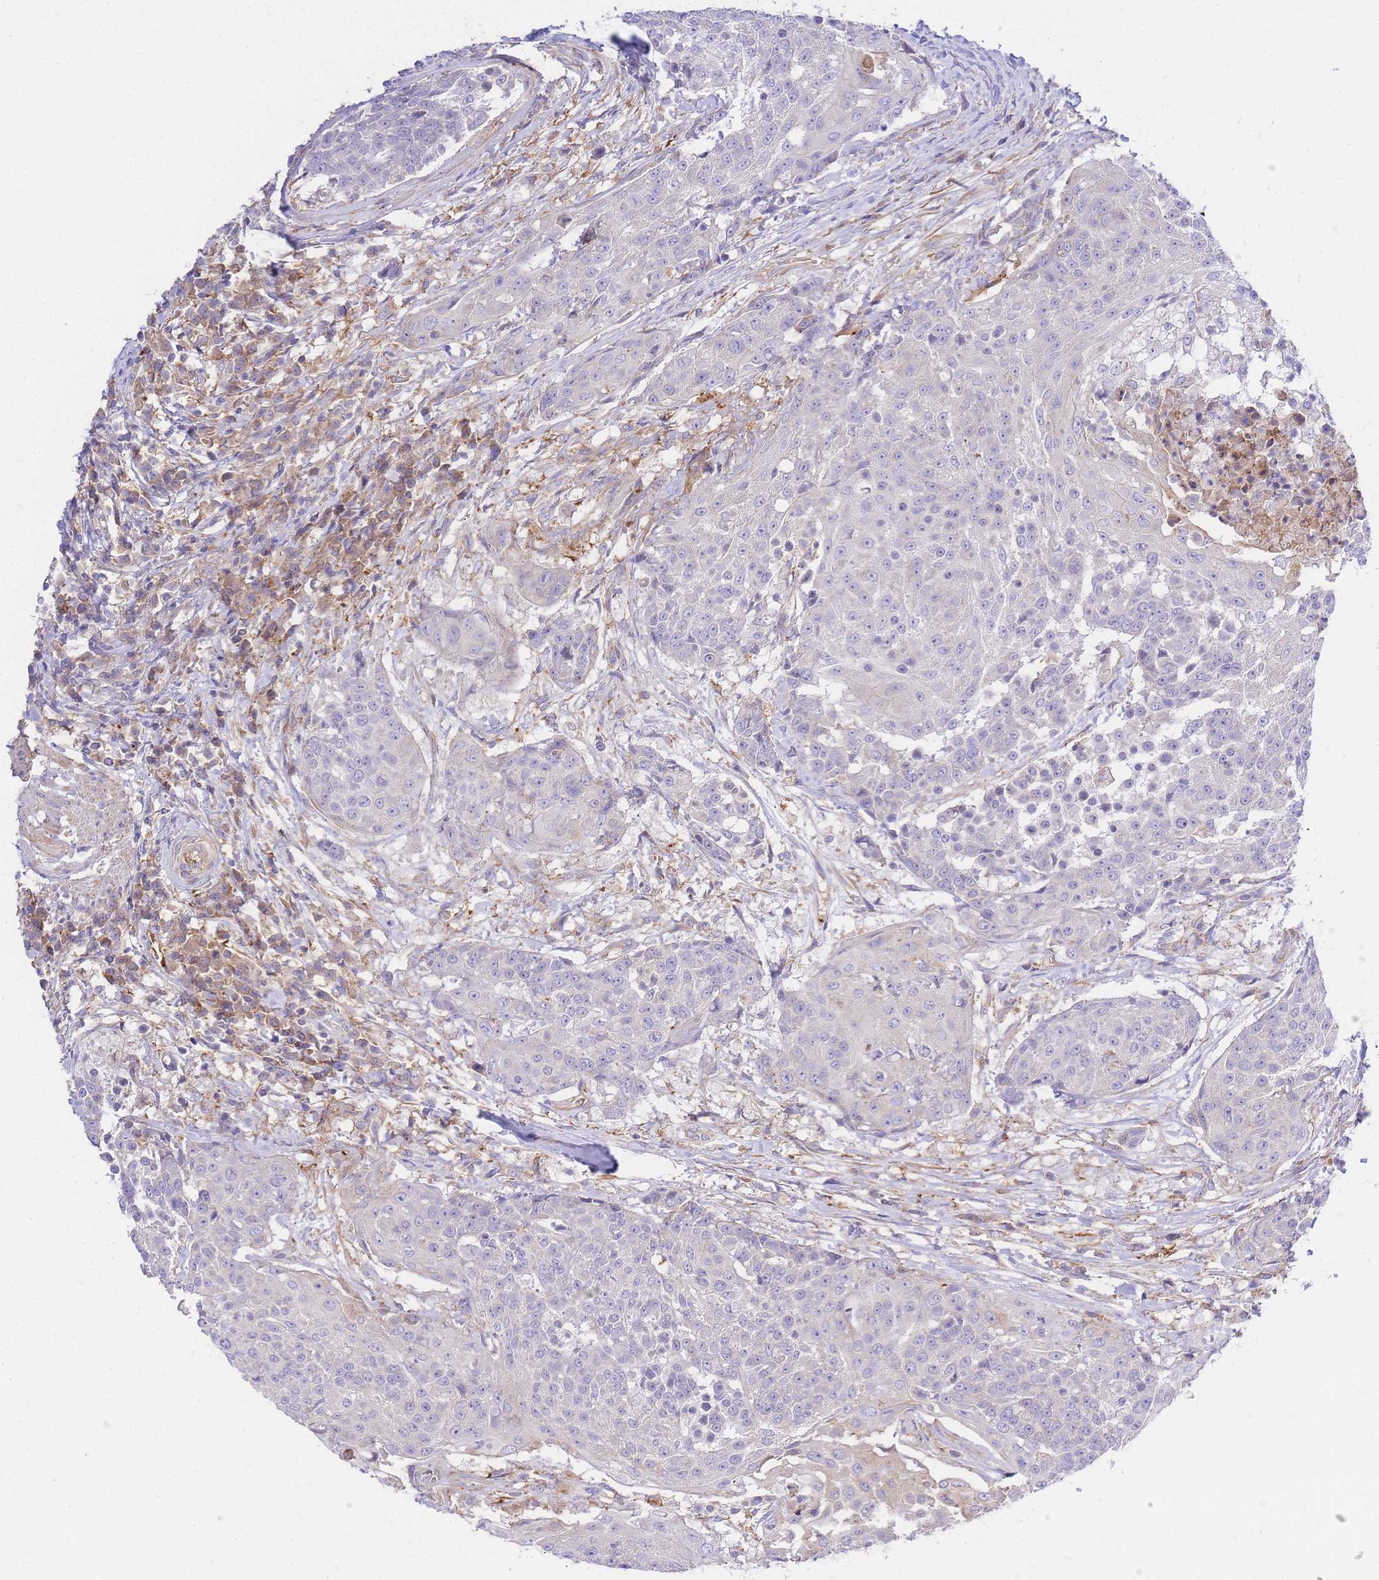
{"staining": {"intensity": "negative", "quantity": "none", "location": "none"}, "tissue": "urothelial cancer", "cell_type": "Tumor cells", "image_type": "cancer", "snomed": [{"axis": "morphology", "description": "Urothelial carcinoma, High grade"}, {"axis": "topography", "description": "Urinary bladder"}], "caption": "Immunohistochemistry of urothelial cancer shows no staining in tumor cells.", "gene": "INSYN2B", "patient": {"sex": "female", "age": 63}}